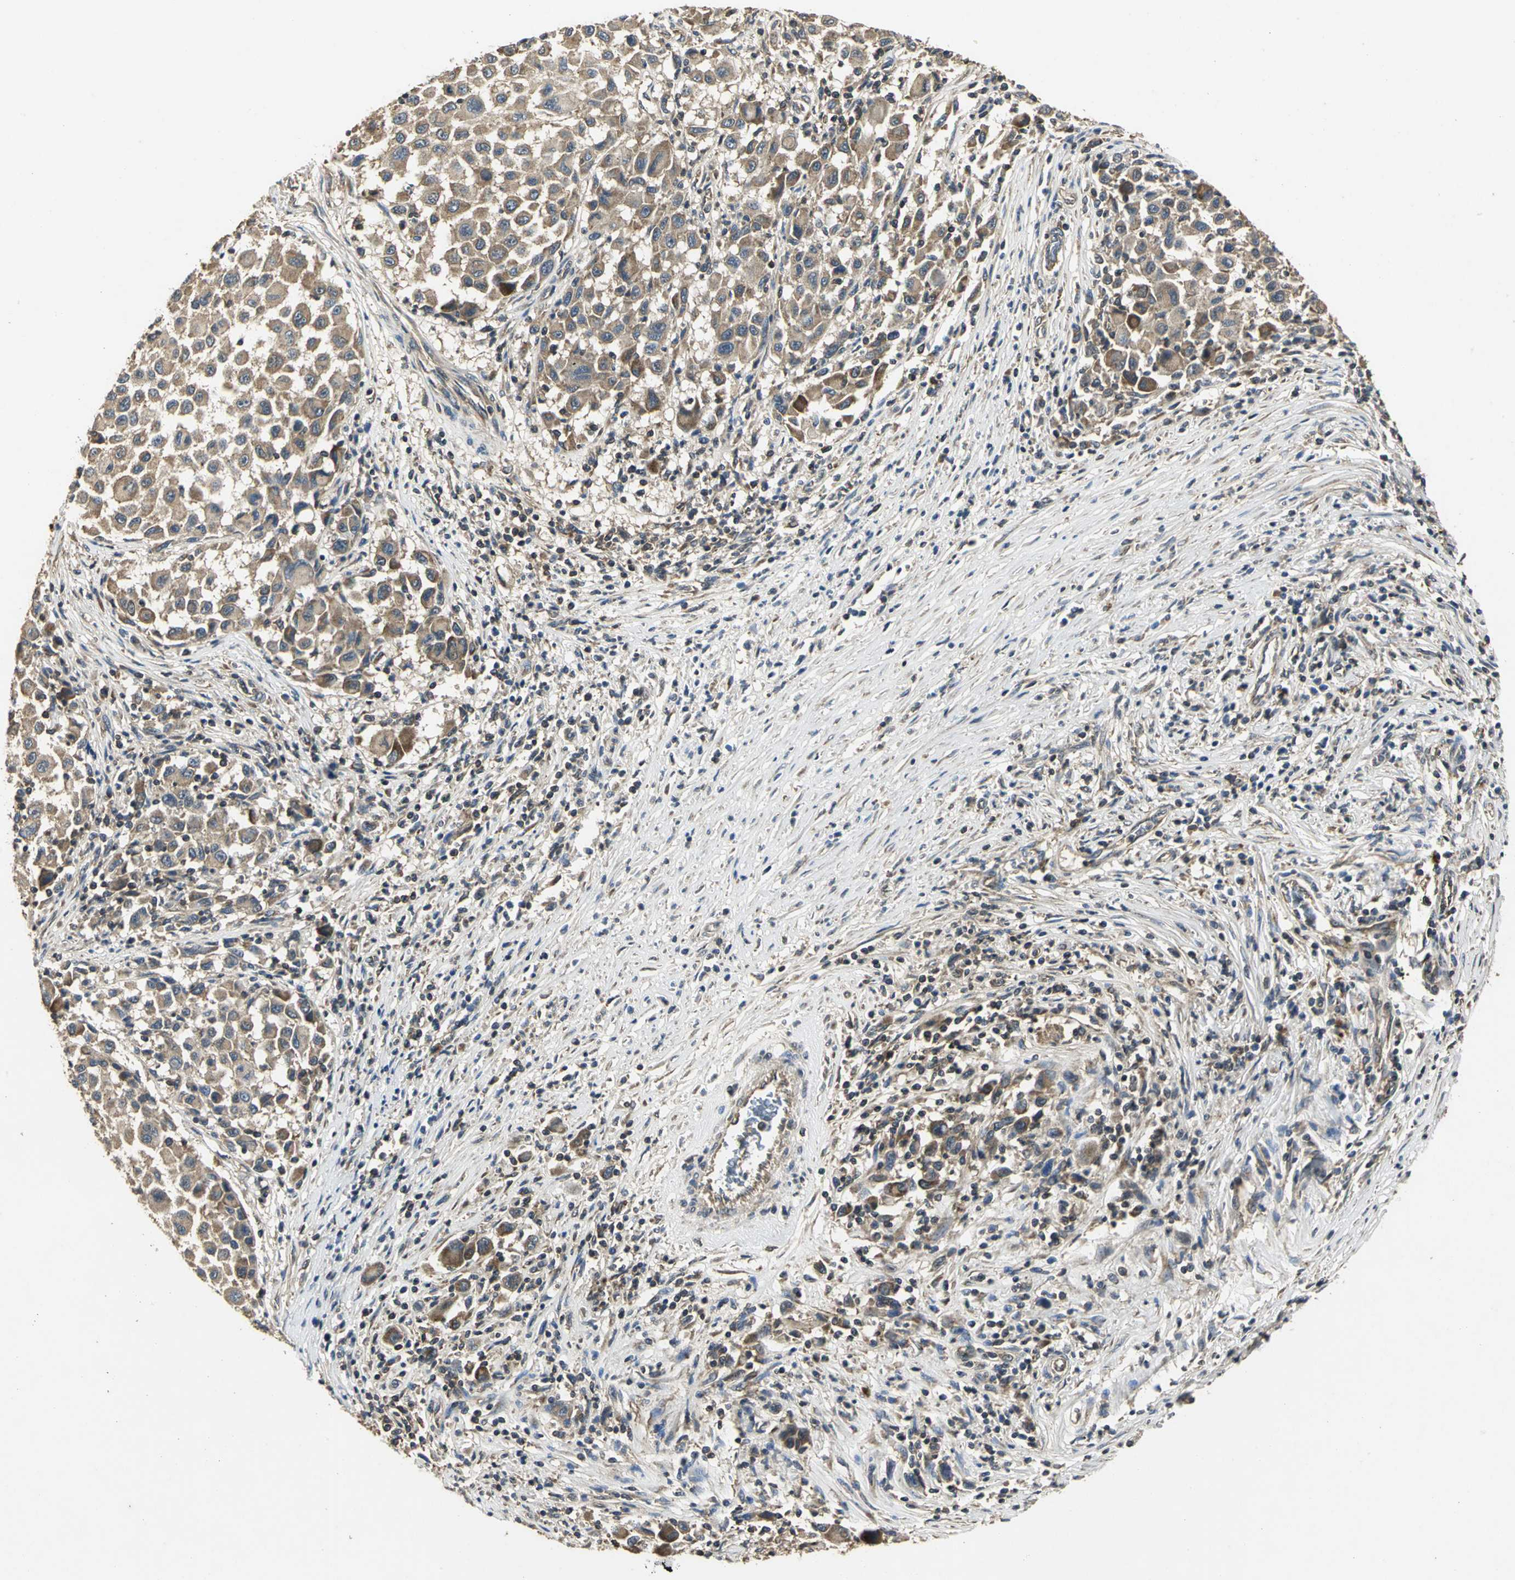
{"staining": {"intensity": "moderate", "quantity": ">75%", "location": "cytoplasmic/membranous"}, "tissue": "melanoma", "cell_type": "Tumor cells", "image_type": "cancer", "snomed": [{"axis": "morphology", "description": "Malignant melanoma, Metastatic site"}, {"axis": "topography", "description": "Lymph node"}], "caption": "Immunohistochemistry (IHC) image of human malignant melanoma (metastatic site) stained for a protein (brown), which shows medium levels of moderate cytoplasmic/membranous expression in approximately >75% of tumor cells.", "gene": "IRF3", "patient": {"sex": "male", "age": 61}}